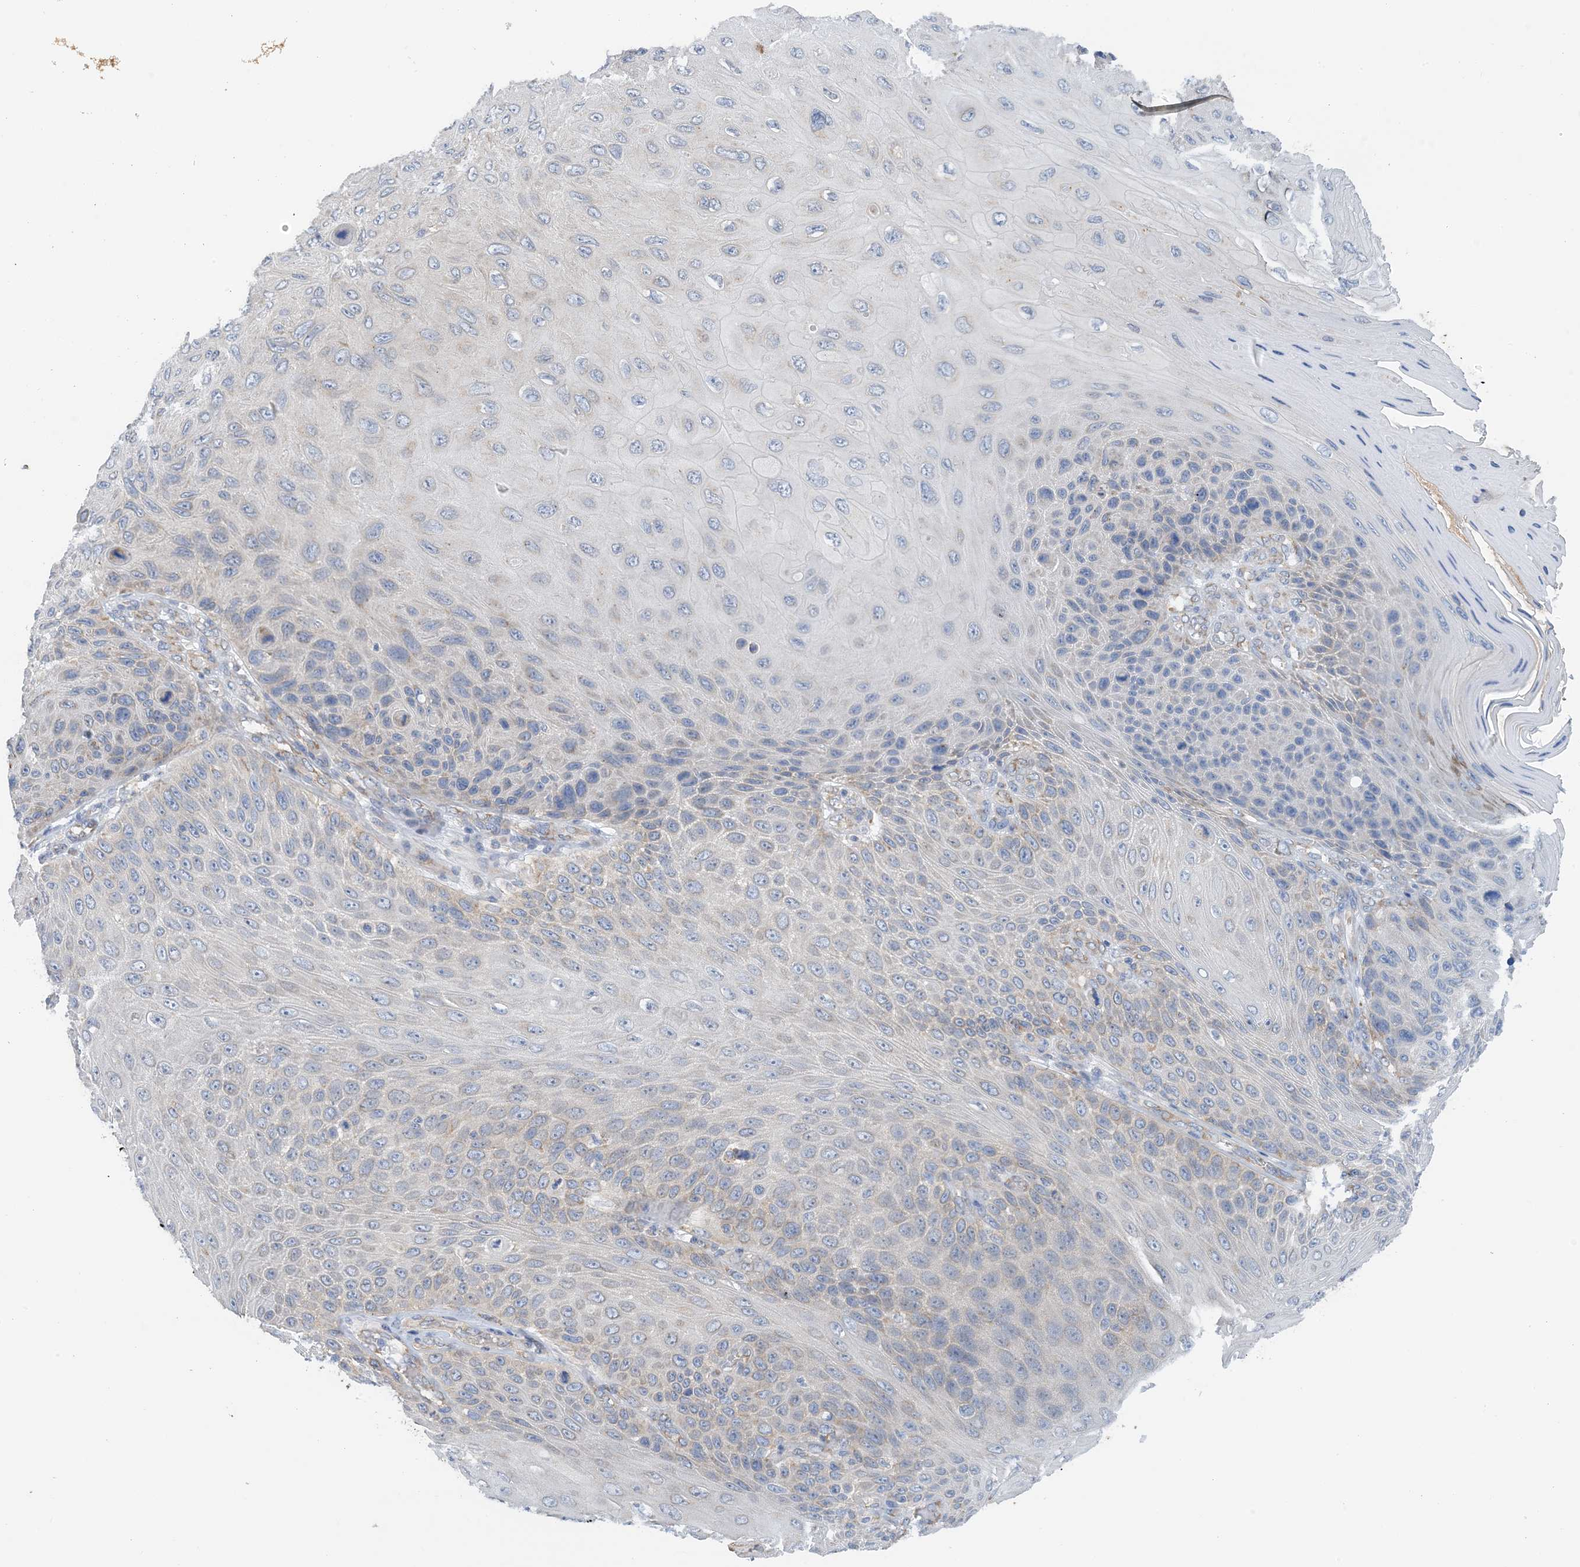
{"staining": {"intensity": "negative", "quantity": "none", "location": "none"}, "tissue": "skin cancer", "cell_type": "Tumor cells", "image_type": "cancer", "snomed": [{"axis": "morphology", "description": "Squamous cell carcinoma, NOS"}, {"axis": "topography", "description": "Skin"}], "caption": "IHC image of squamous cell carcinoma (skin) stained for a protein (brown), which displays no expression in tumor cells. (DAB (3,3'-diaminobenzidine) immunohistochemistry (IHC), high magnification).", "gene": "SLC5A11", "patient": {"sex": "female", "age": 88}}